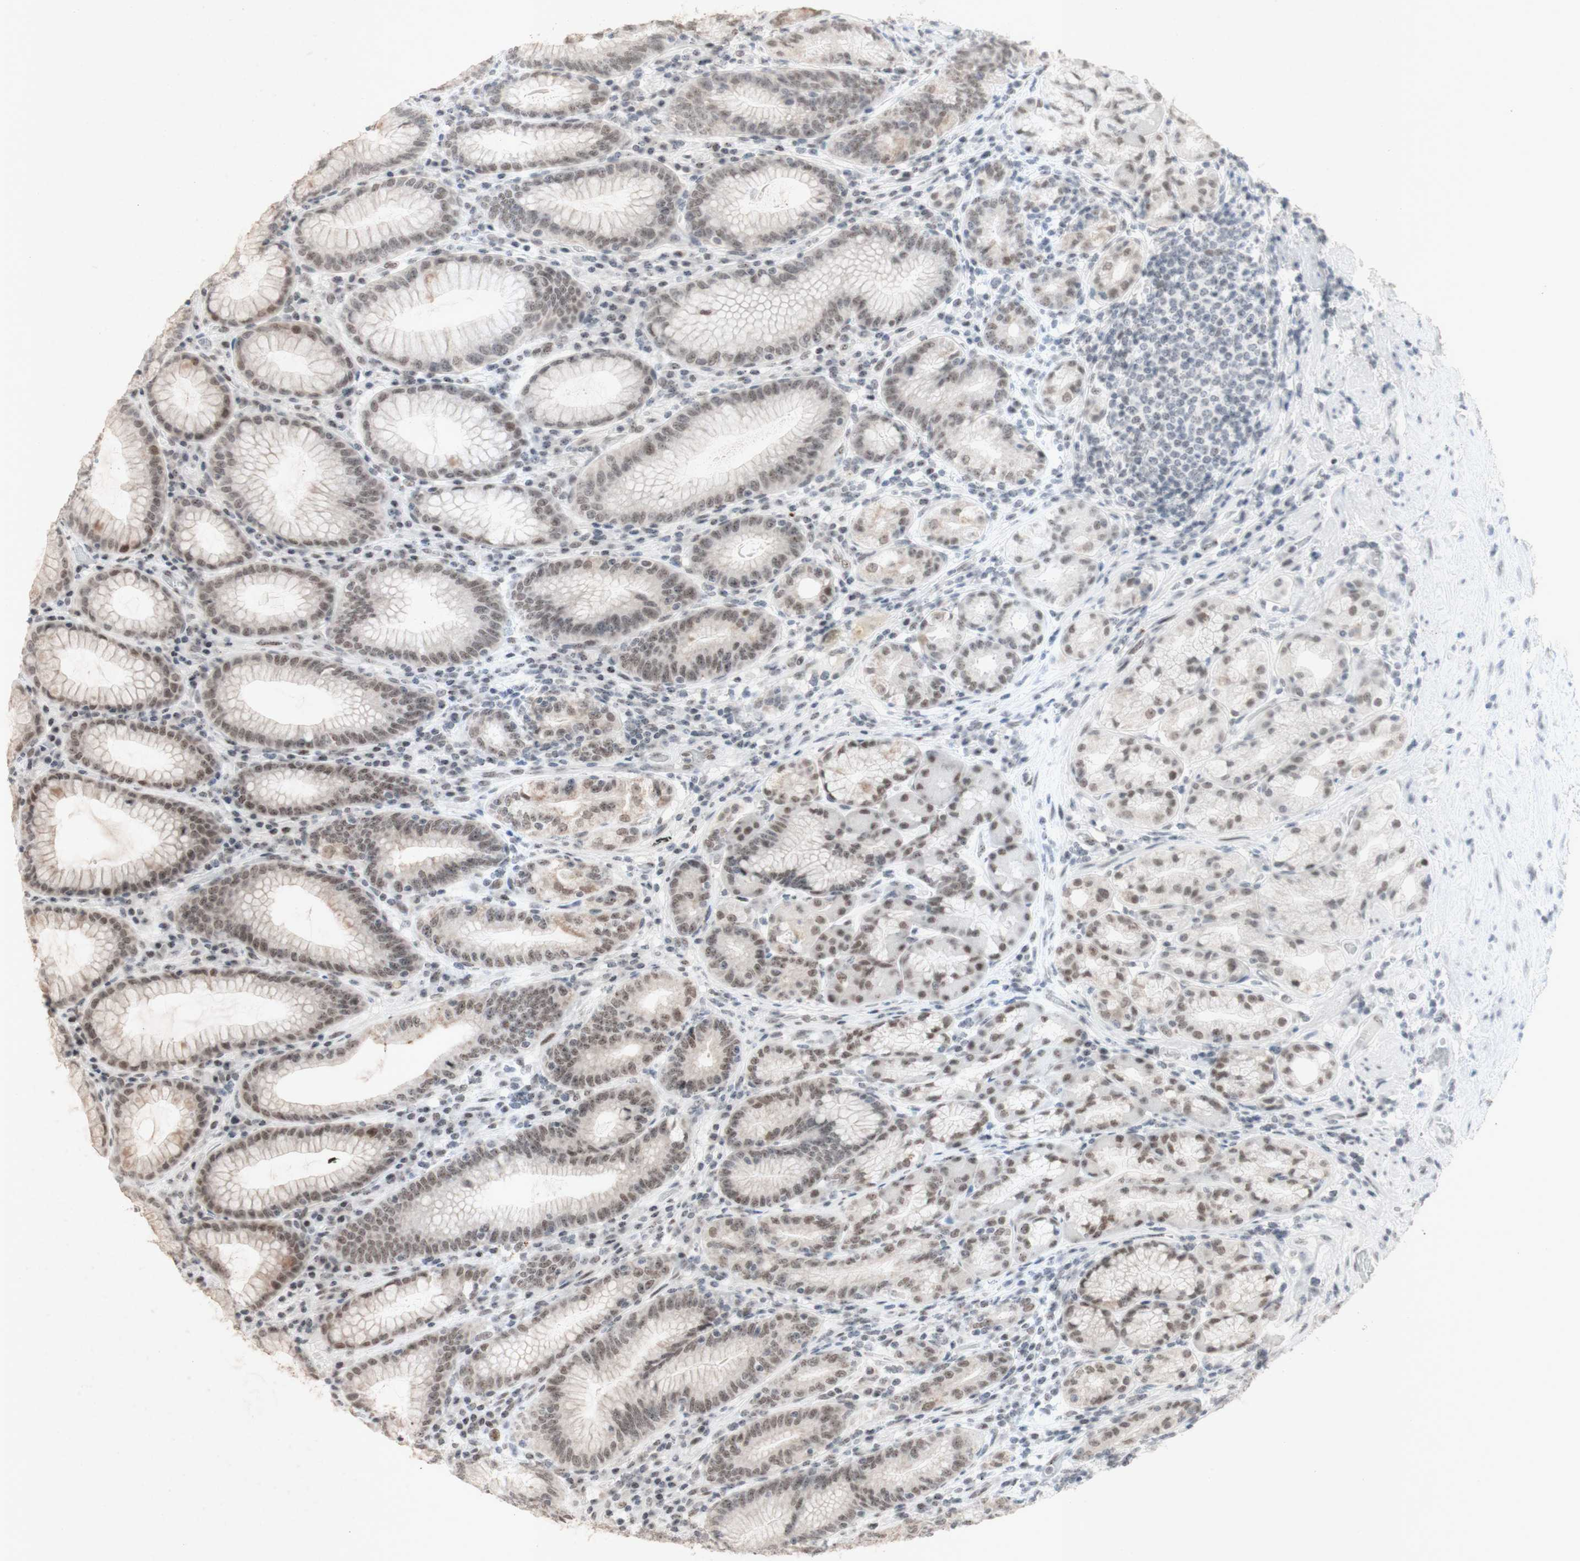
{"staining": {"intensity": "weak", "quantity": "25%-75%", "location": "cytoplasmic/membranous,nuclear"}, "tissue": "stomach", "cell_type": "Glandular cells", "image_type": "normal", "snomed": [{"axis": "morphology", "description": "Normal tissue, NOS"}, {"axis": "topography", "description": "Stomach, lower"}], "caption": "Stomach stained for a protein (brown) shows weak cytoplasmic/membranous,nuclear positive staining in approximately 25%-75% of glandular cells.", "gene": "CENPB", "patient": {"sex": "female", "age": 76}}